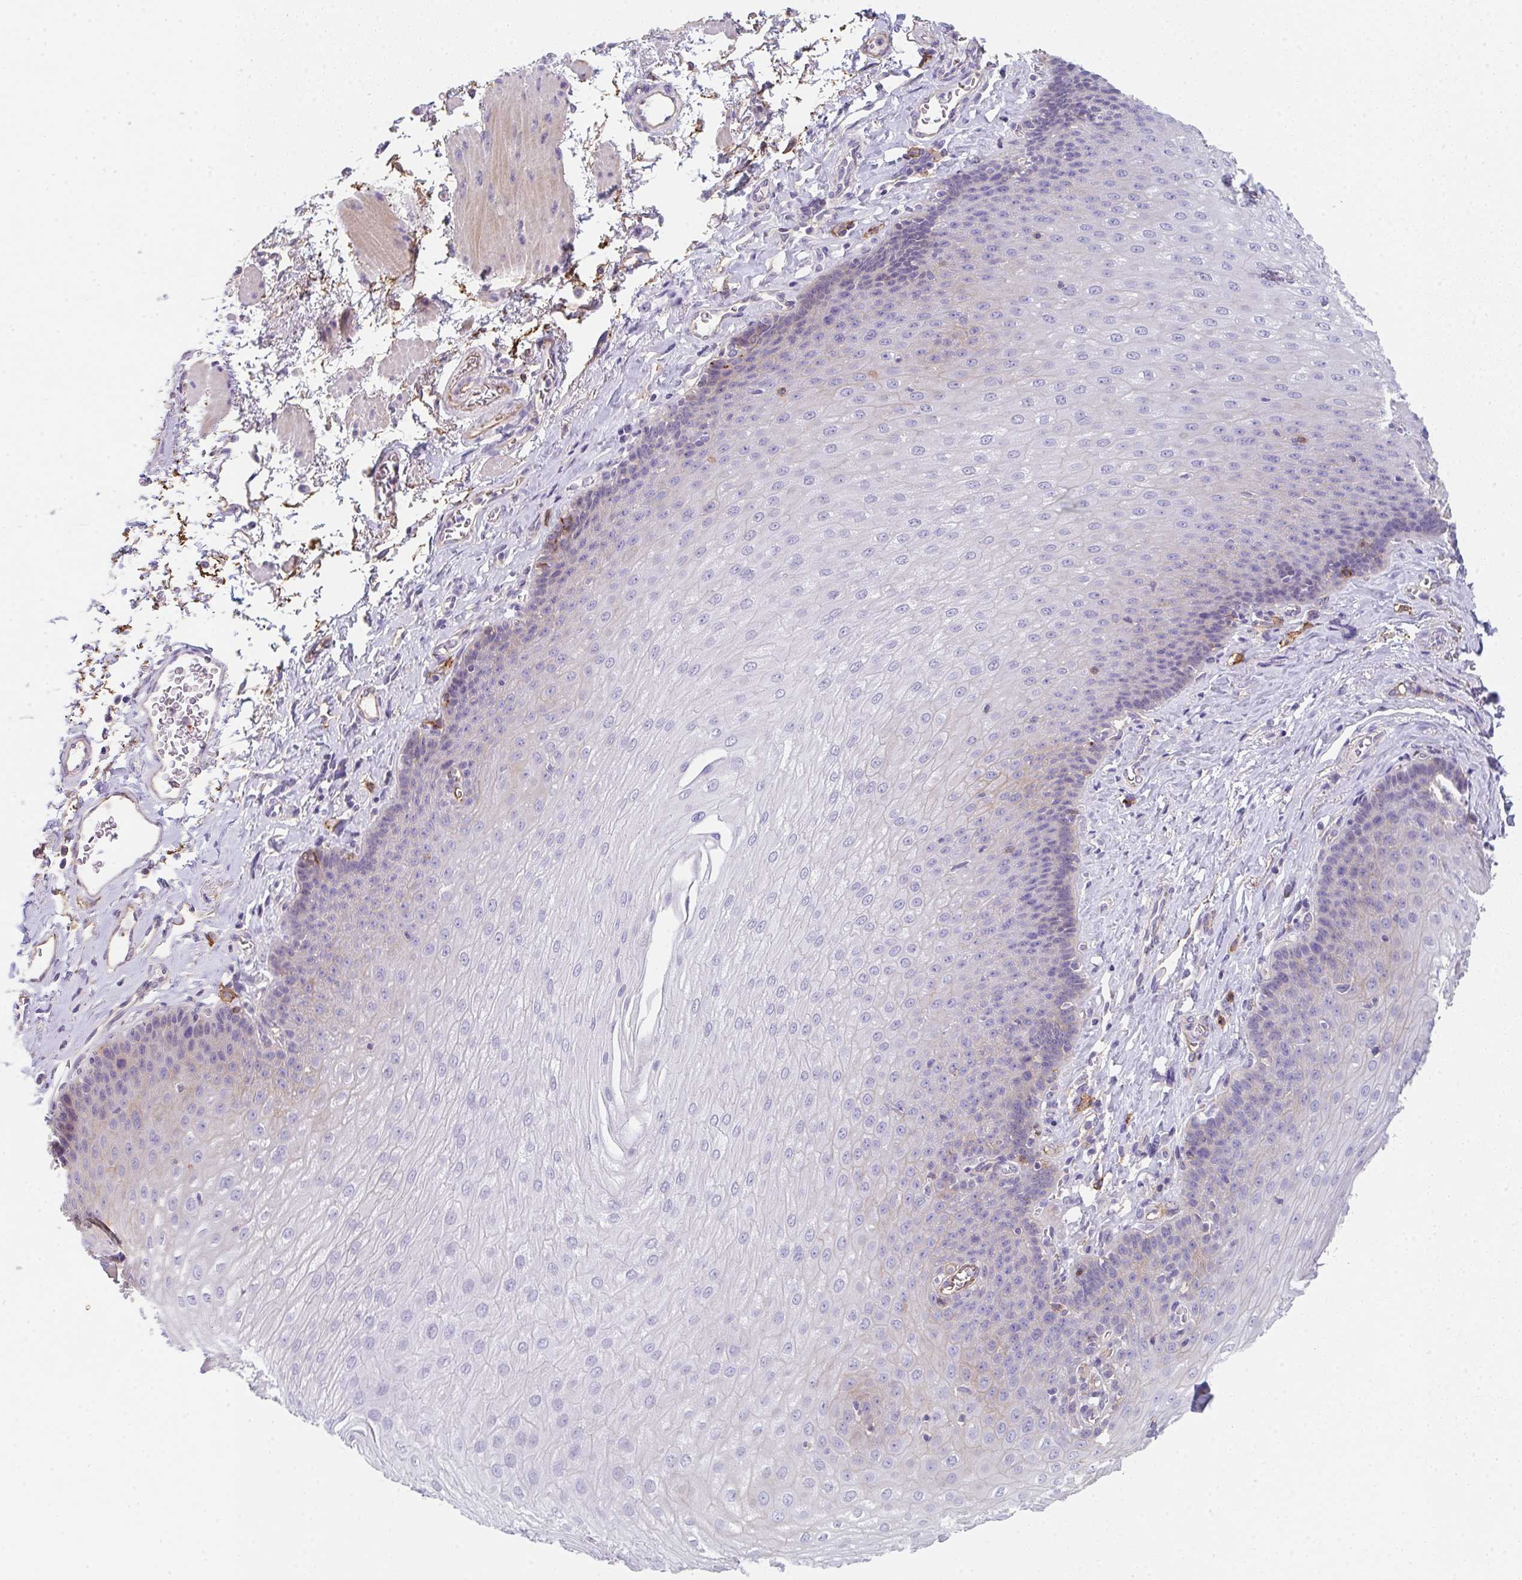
{"staining": {"intensity": "weak", "quantity": "<25%", "location": "cytoplasmic/membranous"}, "tissue": "esophagus", "cell_type": "Squamous epithelial cells", "image_type": "normal", "snomed": [{"axis": "morphology", "description": "Normal tissue, NOS"}, {"axis": "topography", "description": "Esophagus"}], "caption": "DAB (3,3'-diaminobenzidine) immunohistochemical staining of unremarkable esophagus shows no significant staining in squamous epithelial cells.", "gene": "DBN1", "patient": {"sex": "female", "age": 81}}